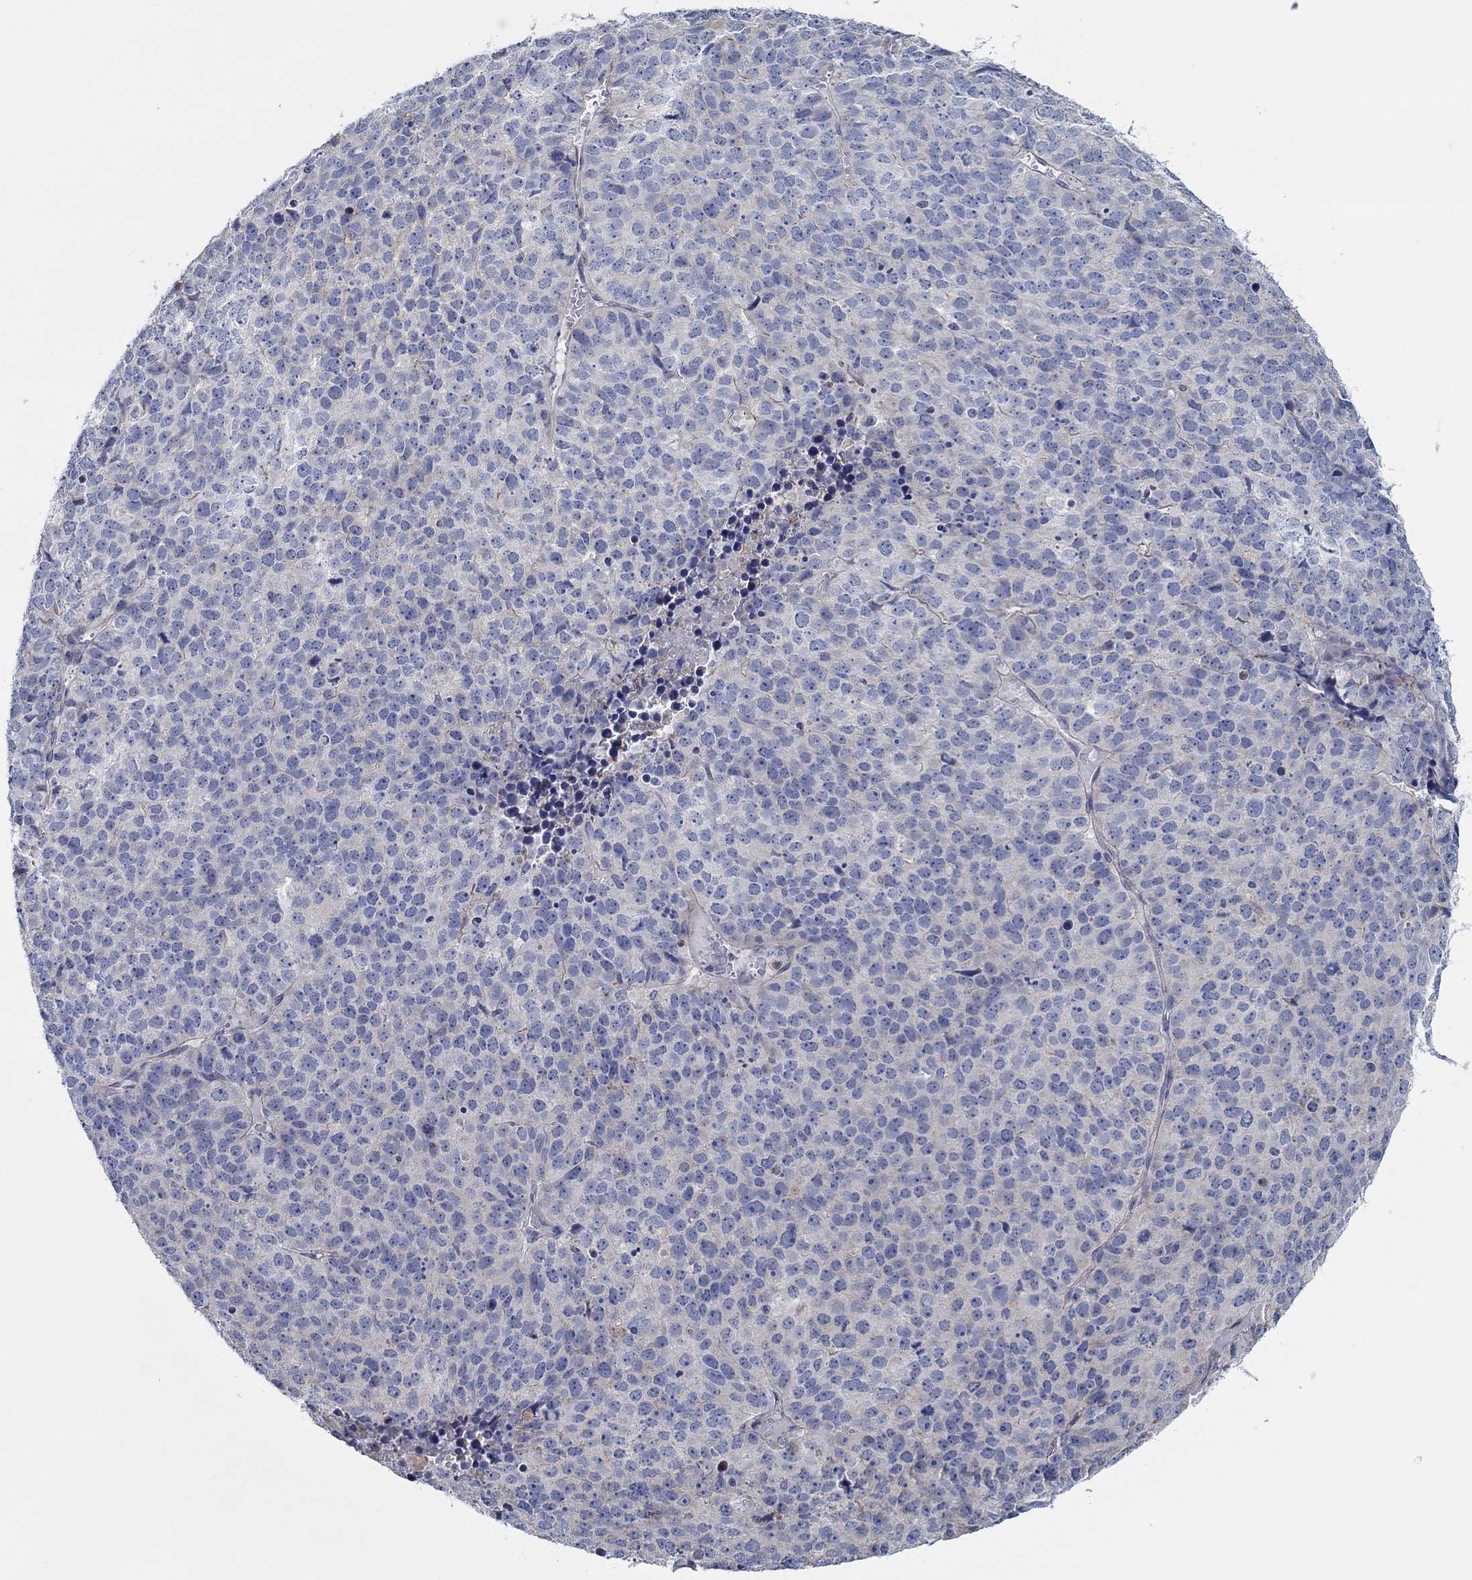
{"staining": {"intensity": "negative", "quantity": "none", "location": "none"}, "tissue": "stomach cancer", "cell_type": "Tumor cells", "image_type": "cancer", "snomed": [{"axis": "morphology", "description": "Adenocarcinoma, NOS"}, {"axis": "topography", "description": "Stomach"}], "caption": "Immunohistochemistry image of neoplastic tissue: stomach cancer stained with DAB (3,3'-diaminobenzidine) reveals no significant protein positivity in tumor cells. The staining was performed using DAB to visualize the protein expression in brown, while the nuclei were stained in blue with hematoxylin (Magnification: 20x).", "gene": "CFAP61", "patient": {"sex": "male", "age": 69}}